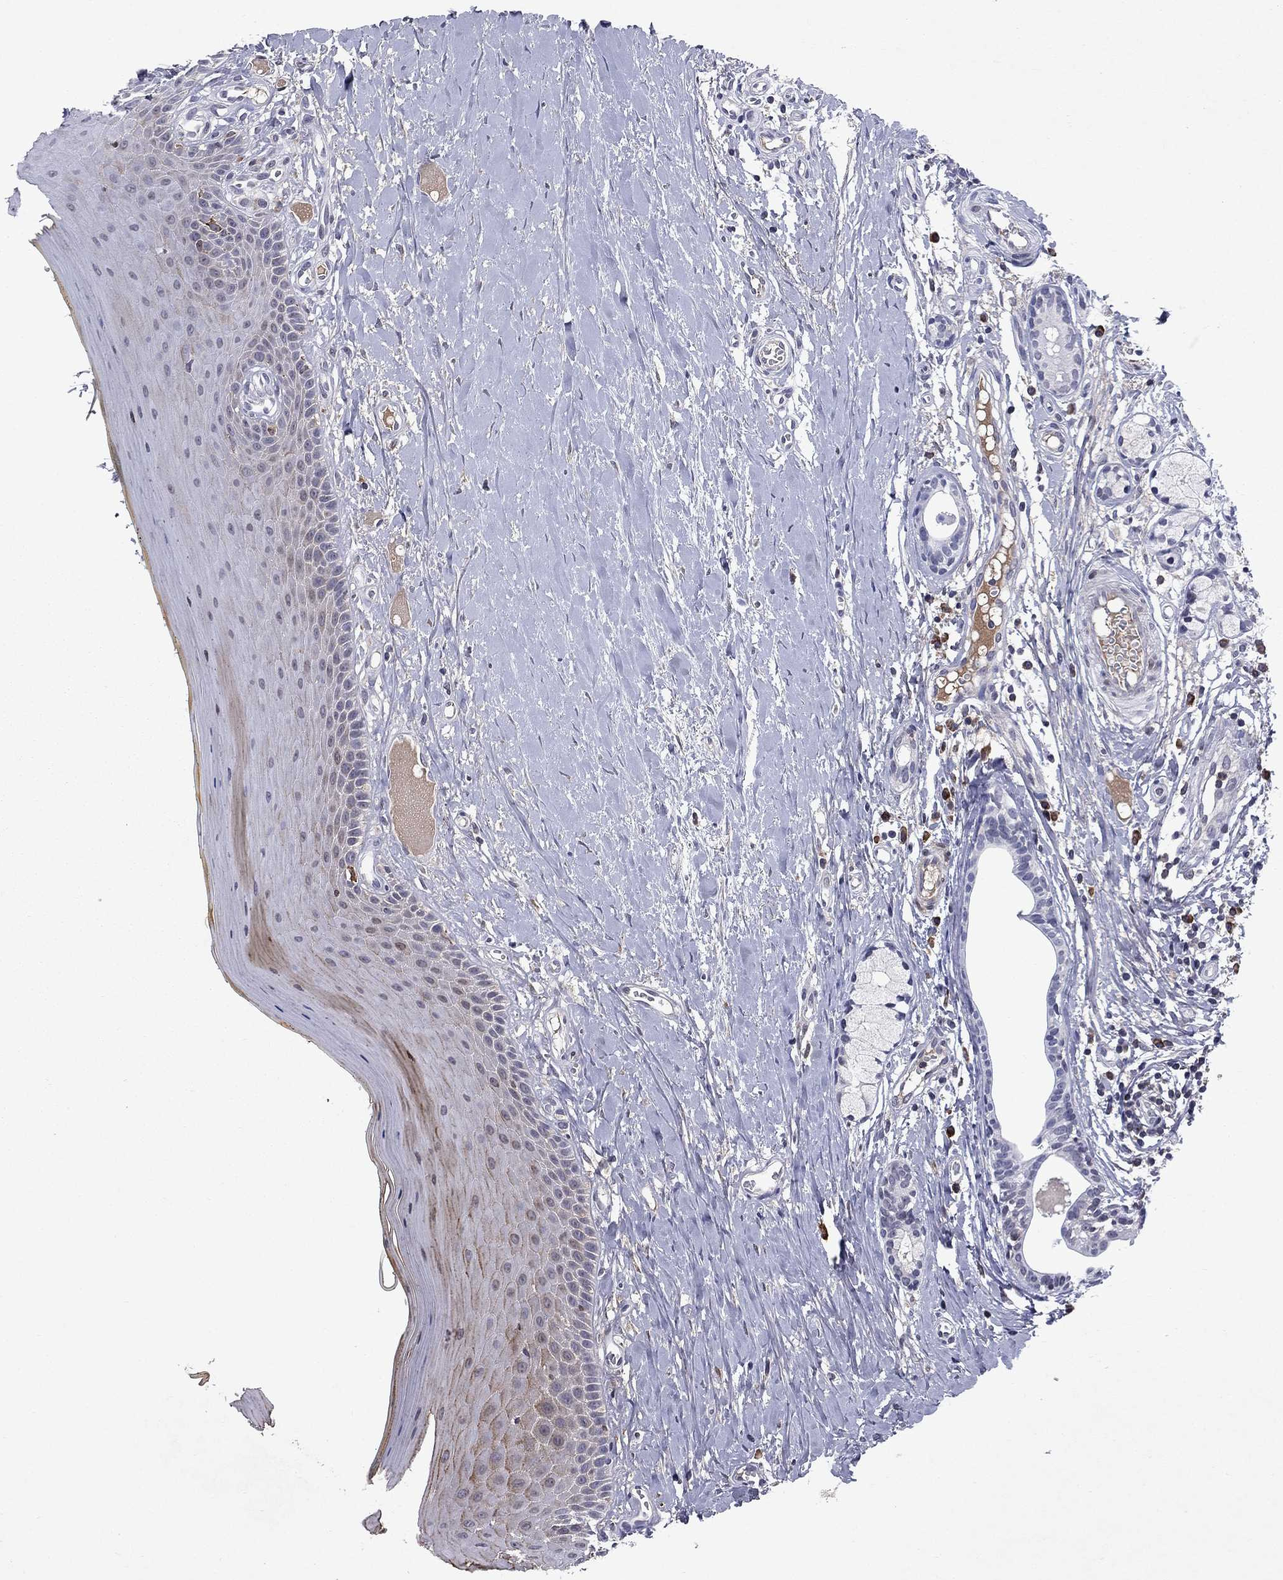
{"staining": {"intensity": "strong", "quantity": "<25%", "location": "cytoplasmic/membranous"}, "tissue": "oral mucosa", "cell_type": "Squamous epithelial cells", "image_type": "normal", "snomed": [{"axis": "morphology", "description": "Normal tissue, NOS"}, {"axis": "topography", "description": "Oral tissue"}], "caption": "The histopathology image reveals immunohistochemical staining of benign oral mucosa. There is strong cytoplasmic/membranous expression is appreciated in about <25% of squamous epithelial cells. The staining was performed using DAB, with brown indicating positive protein expression. Nuclei are stained blue with hematoxylin.", "gene": "ECM1", "patient": {"sex": "female", "age": 43}}